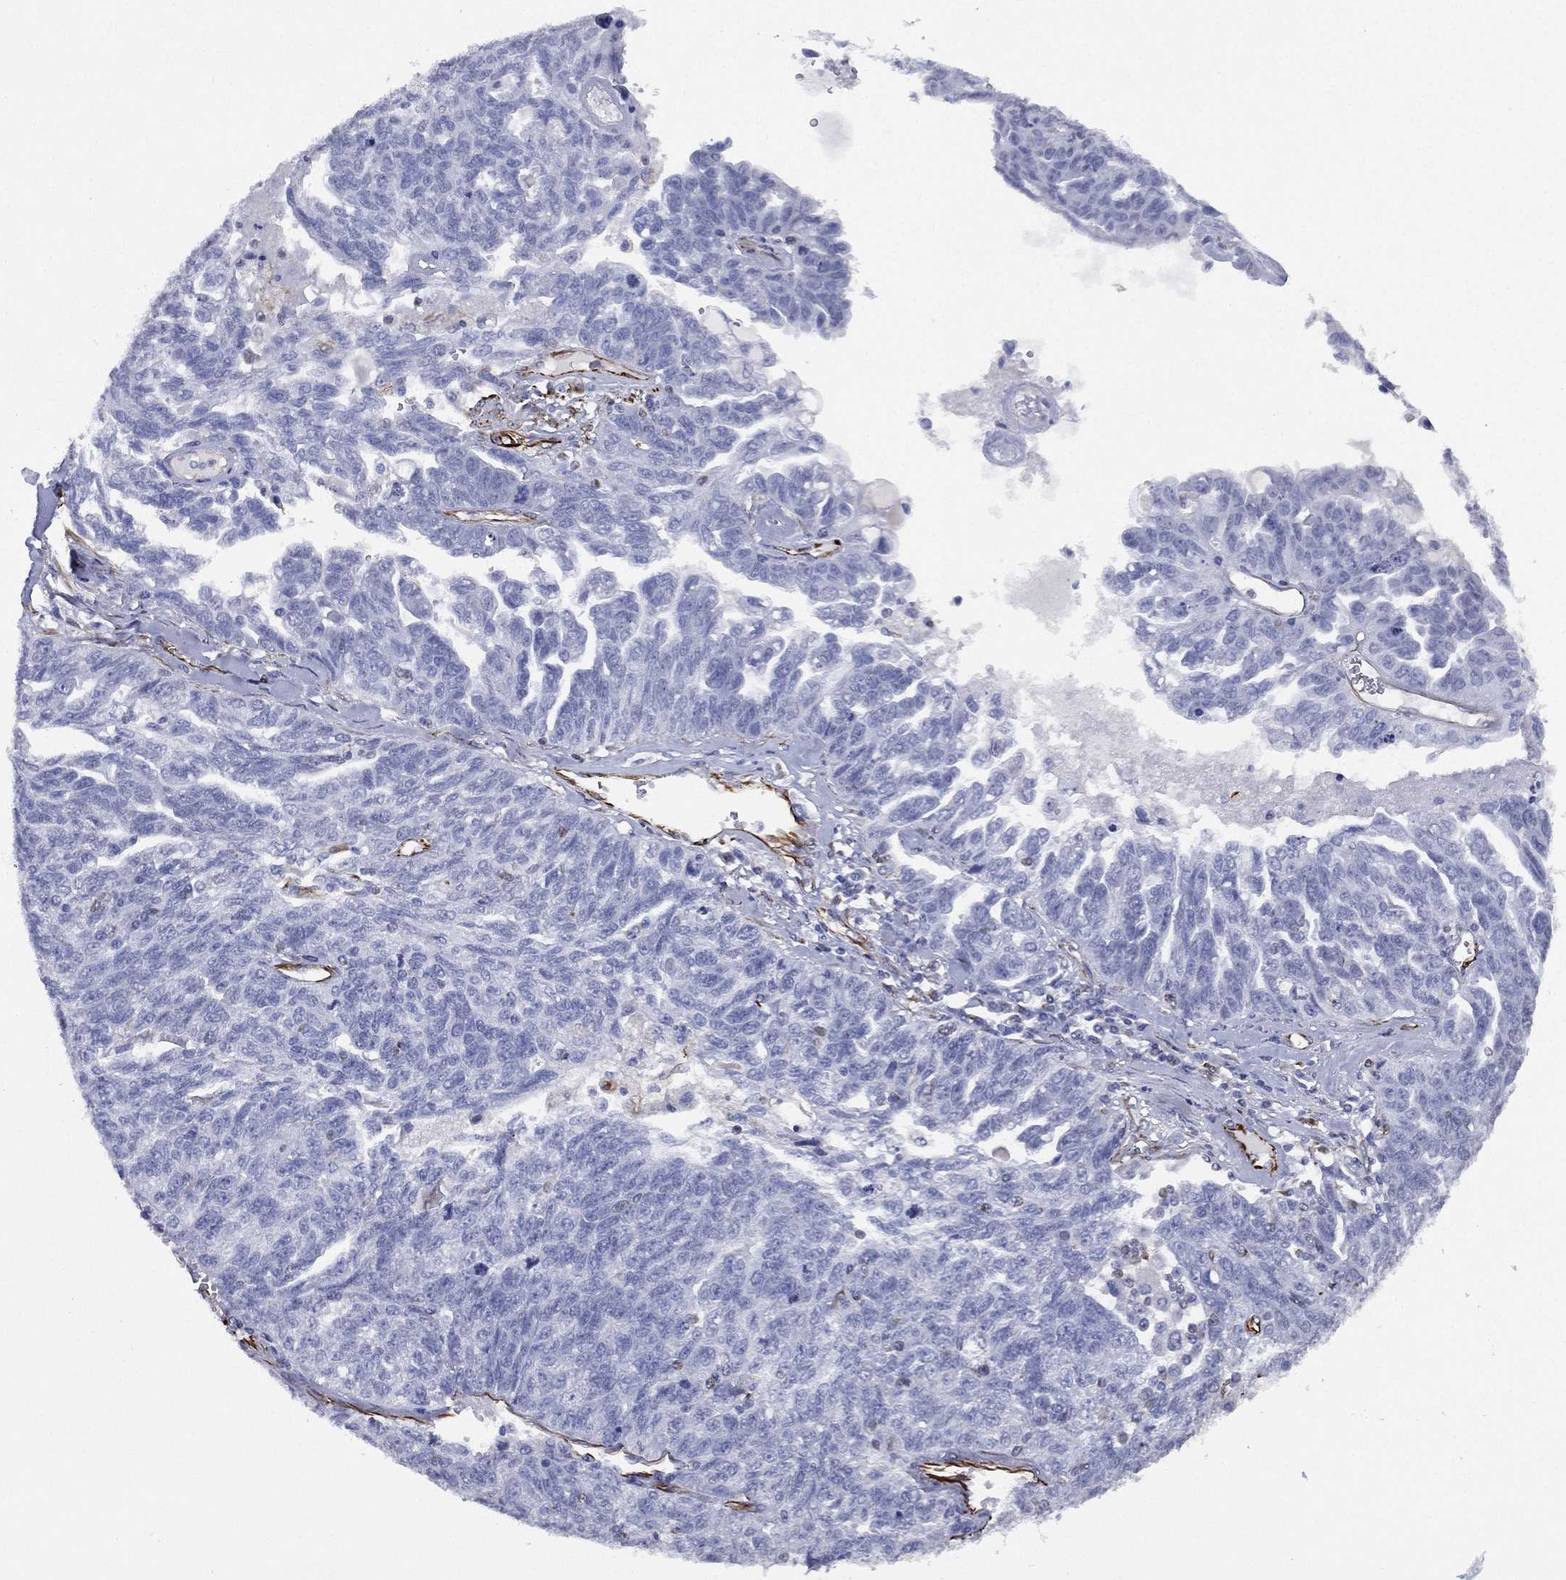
{"staining": {"intensity": "negative", "quantity": "none", "location": "none"}, "tissue": "ovarian cancer", "cell_type": "Tumor cells", "image_type": "cancer", "snomed": [{"axis": "morphology", "description": "Cystadenocarcinoma, serous, NOS"}, {"axis": "topography", "description": "Ovary"}], "caption": "Immunohistochemistry (IHC) histopathology image of neoplastic tissue: ovarian serous cystadenocarcinoma stained with DAB reveals no significant protein positivity in tumor cells.", "gene": "MAS1", "patient": {"sex": "female", "age": 71}}